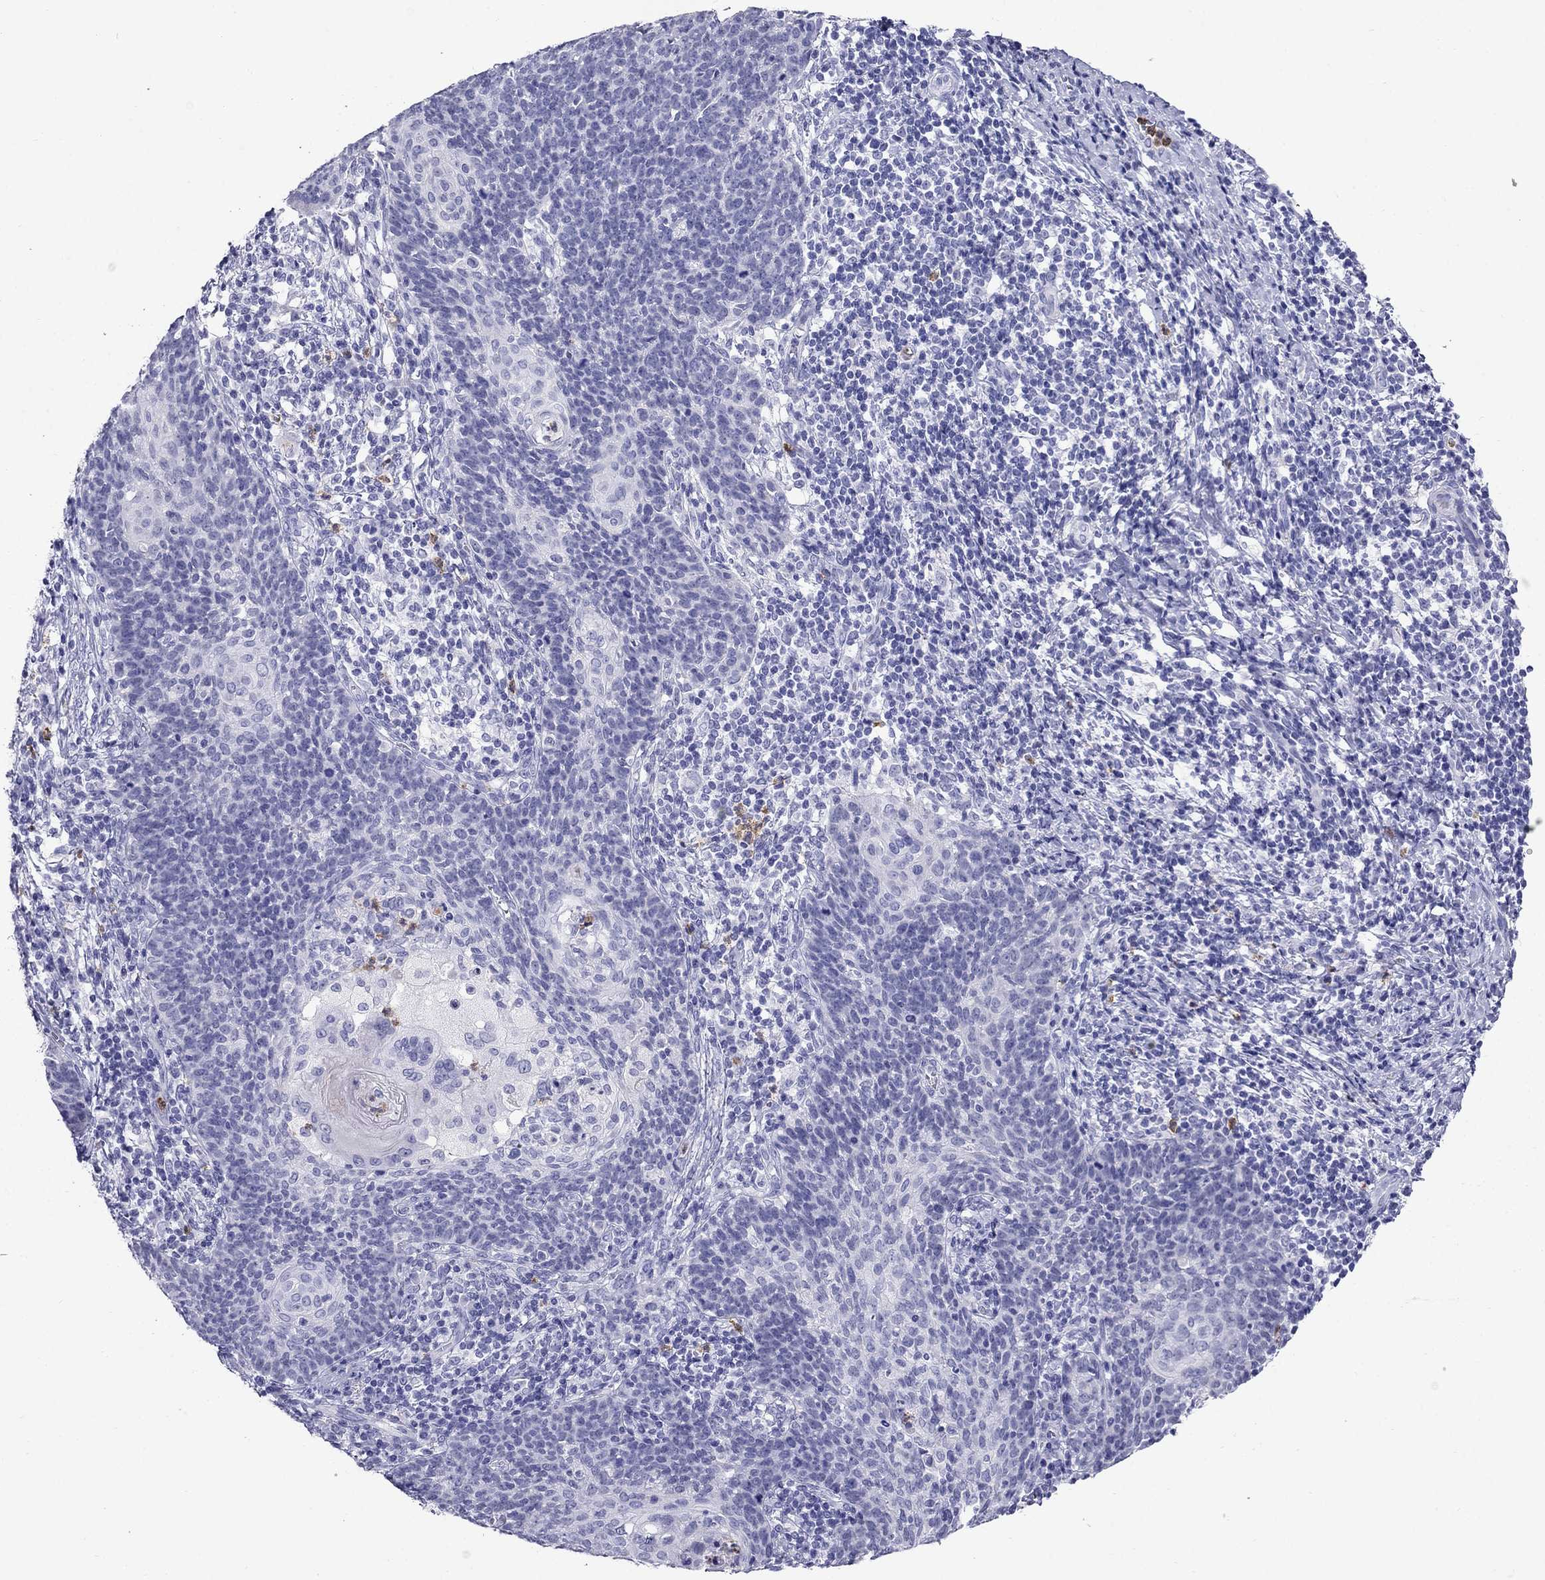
{"staining": {"intensity": "negative", "quantity": "none", "location": "none"}, "tissue": "cervical cancer", "cell_type": "Tumor cells", "image_type": "cancer", "snomed": [{"axis": "morphology", "description": "Squamous cell carcinoma, NOS"}, {"axis": "topography", "description": "Cervix"}], "caption": "Tumor cells are negative for protein expression in human cervical squamous cell carcinoma. (DAB (3,3'-diaminobenzidine) immunohistochemistry (IHC) visualized using brightfield microscopy, high magnification).", "gene": "PPP1R36", "patient": {"sex": "female", "age": 39}}